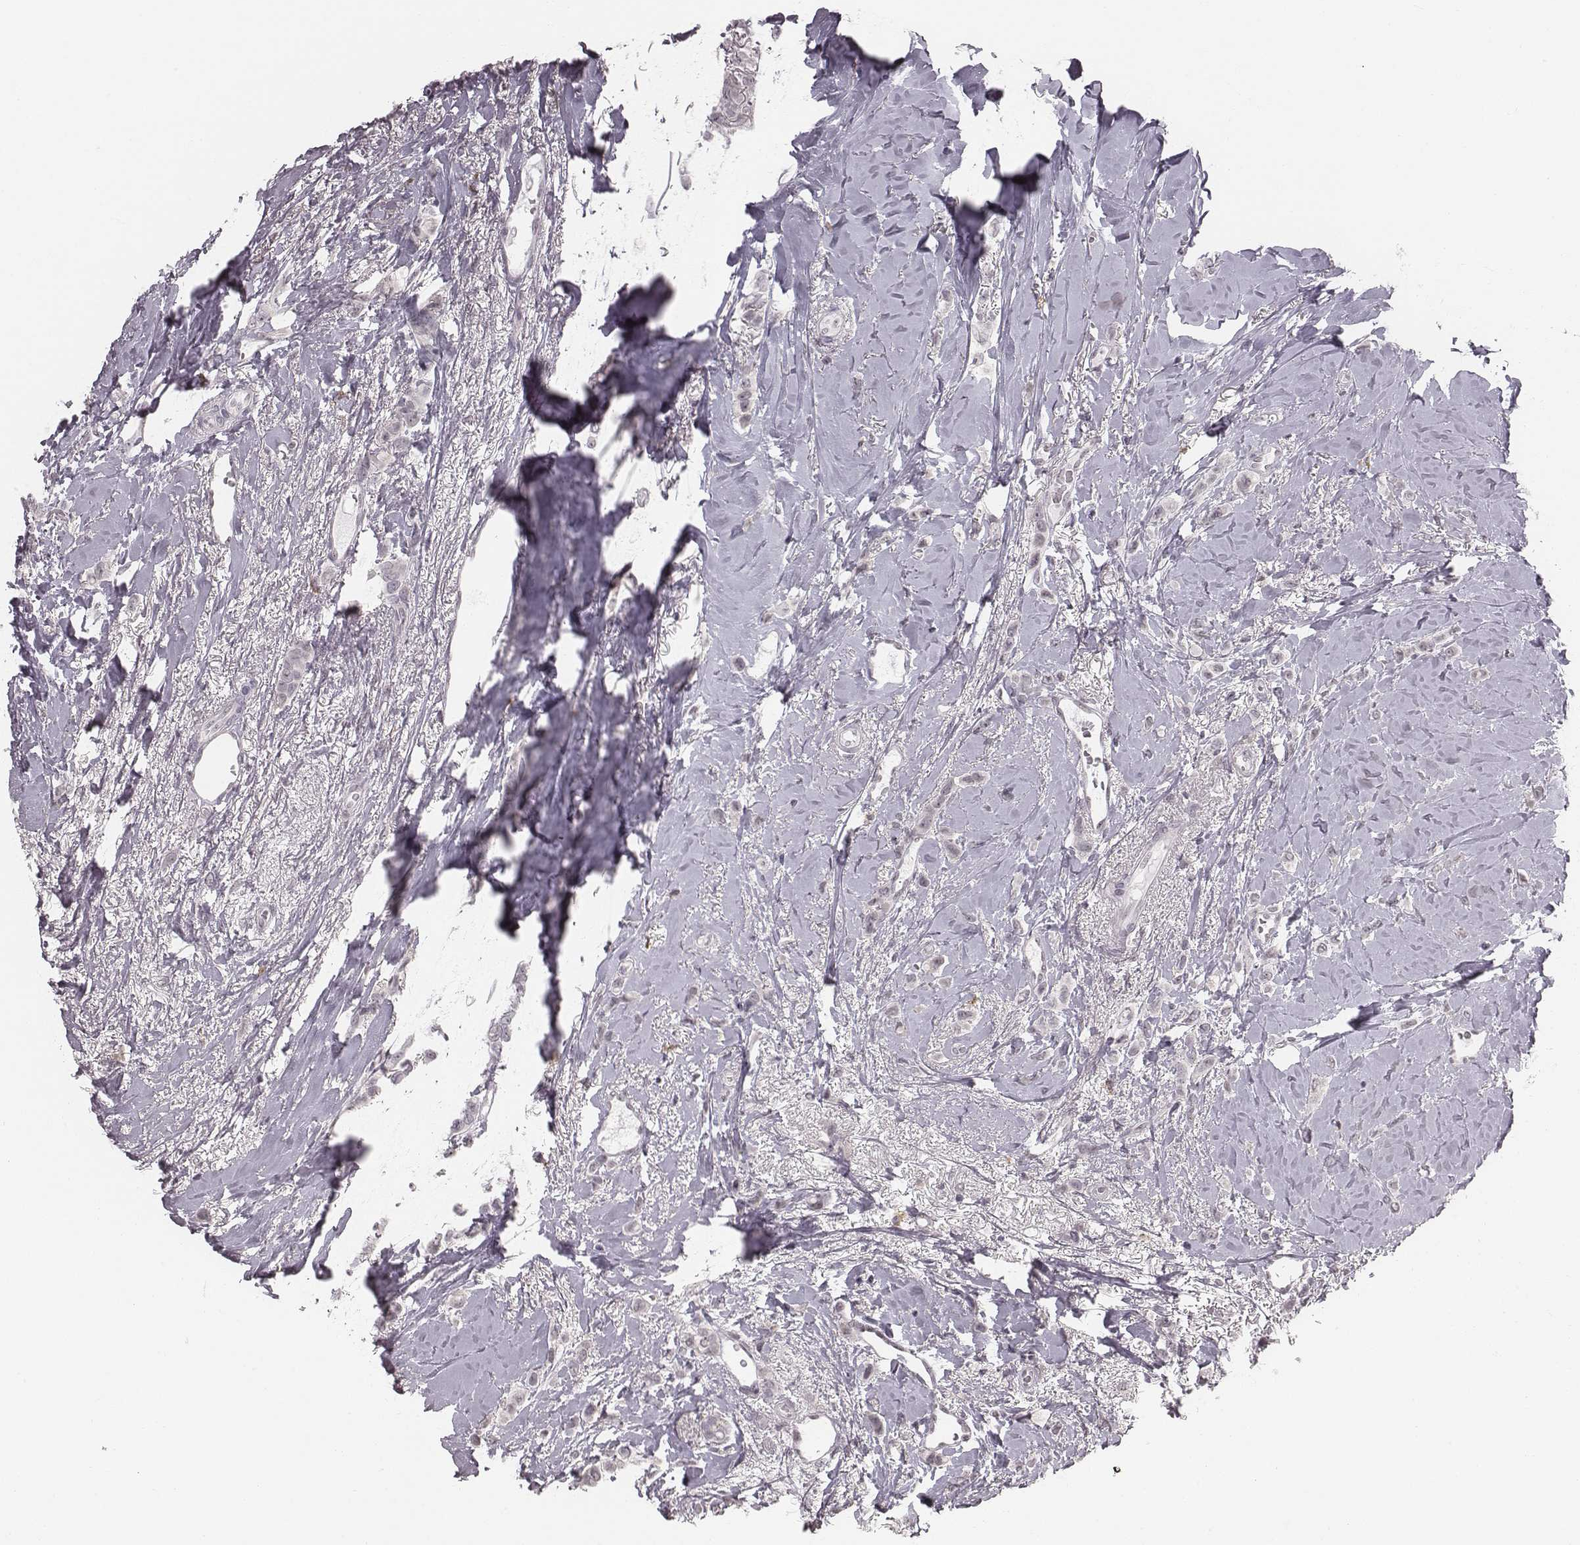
{"staining": {"intensity": "negative", "quantity": "none", "location": "none"}, "tissue": "breast cancer", "cell_type": "Tumor cells", "image_type": "cancer", "snomed": [{"axis": "morphology", "description": "Lobular carcinoma"}, {"axis": "topography", "description": "Breast"}], "caption": "The histopathology image reveals no staining of tumor cells in breast cancer (lobular carcinoma).", "gene": "RPGRIP1", "patient": {"sex": "female", "age": 66}}